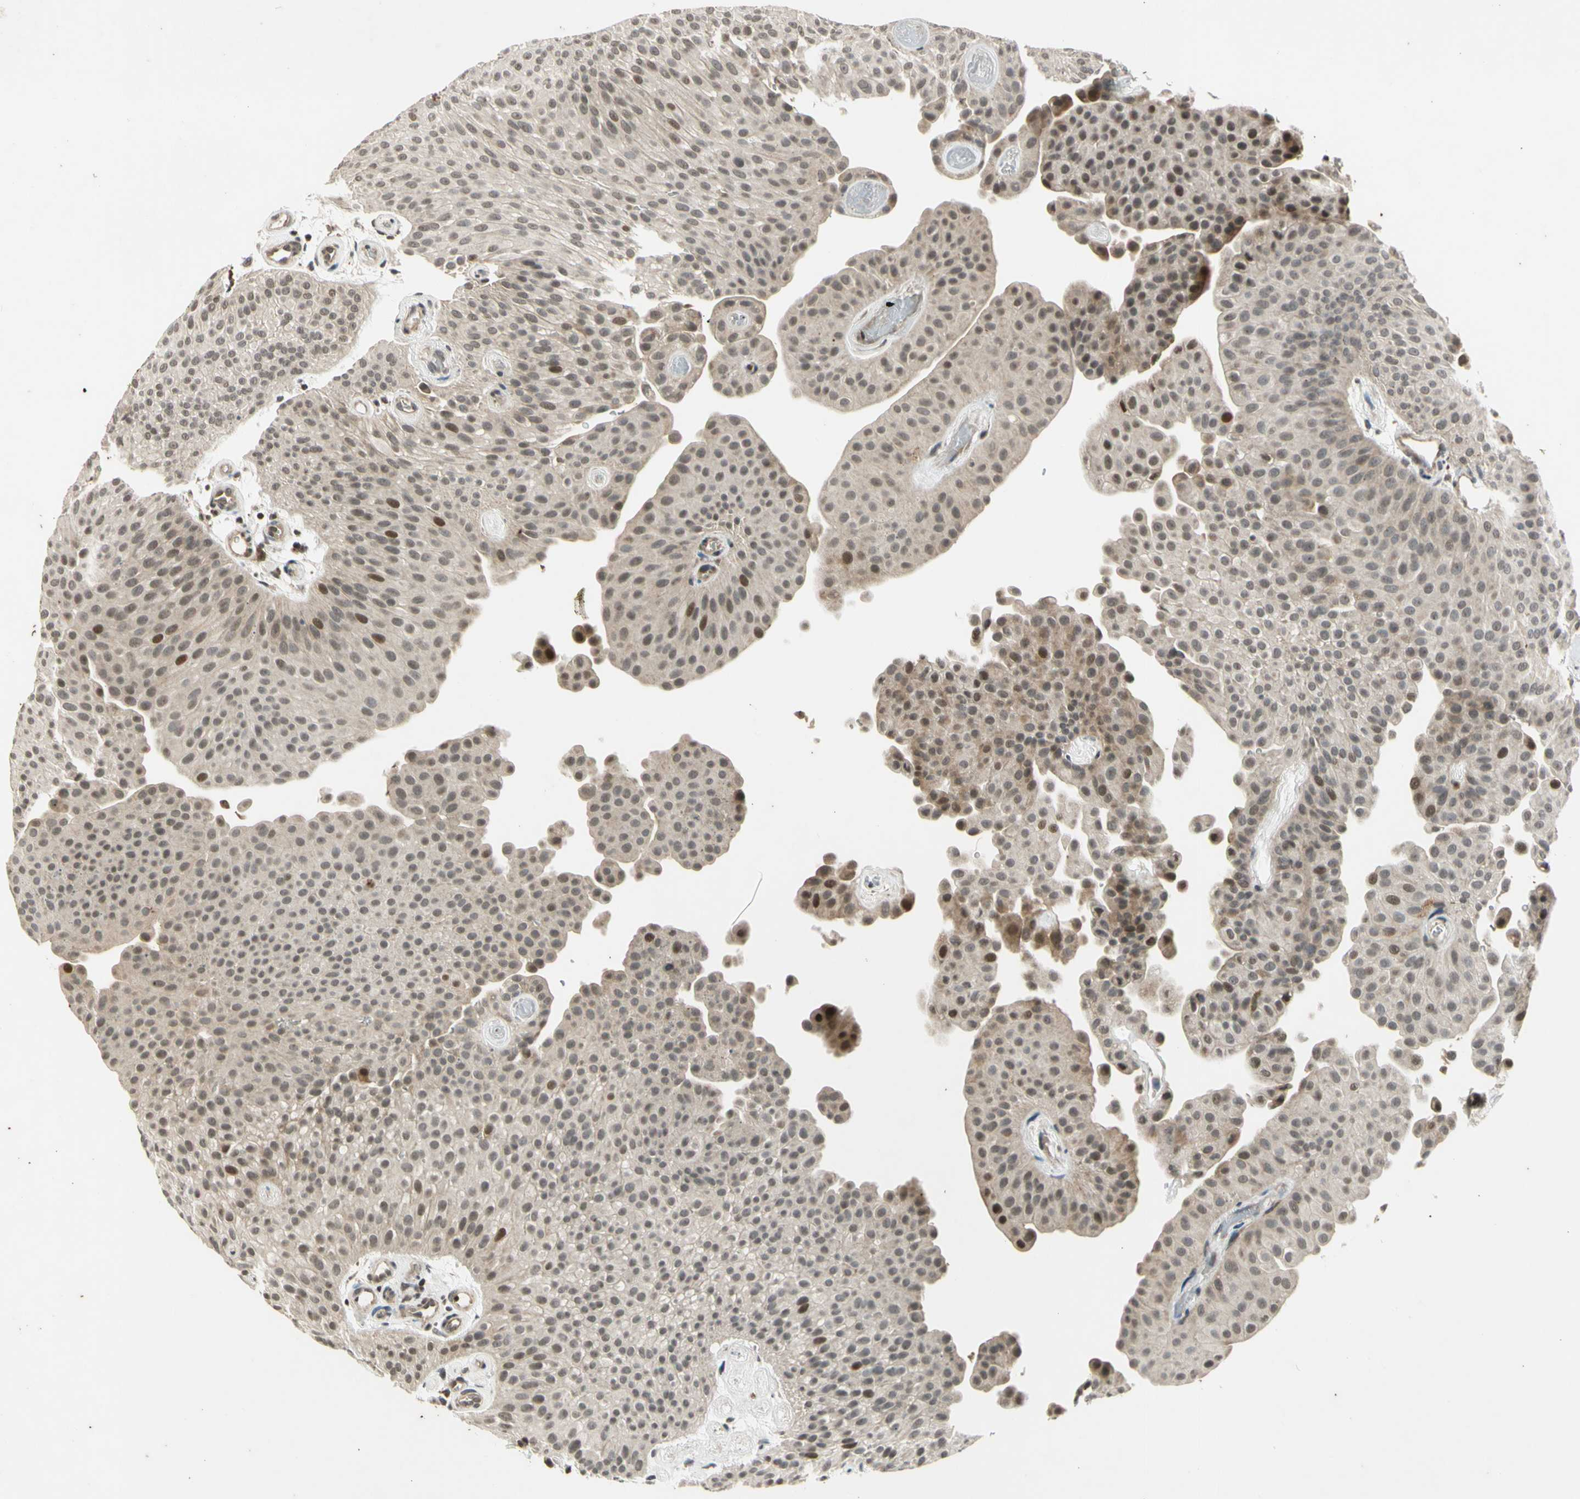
{"staining": {"intensity": "weak", "quantity": ">75%", "location": "cytoplasmic/membranous,nuclear"}, "tissue": "urothelial cancer", "cell_type": "Tumor cells", "image_type": "cancer", "snomed": [{"axis": "morphology", "description": "Urothelial carcinoma, Low grade"}, {"axis": "topography", "description": "Urinary bladder"}], "caption": "Protein positivity by immunohistochemistry (IHC) reveals weak cytoplasmic/membranous and nuclear expression in about >75% of tumor cells in urothelial carcinoma (low-grade). (DAB (3,3'-diaminobenzidine) IHC, brown staining for protein, blue staining for nuclei).", "gene": "EFNB2", "patient": {"sex": "female", "age": 60}}